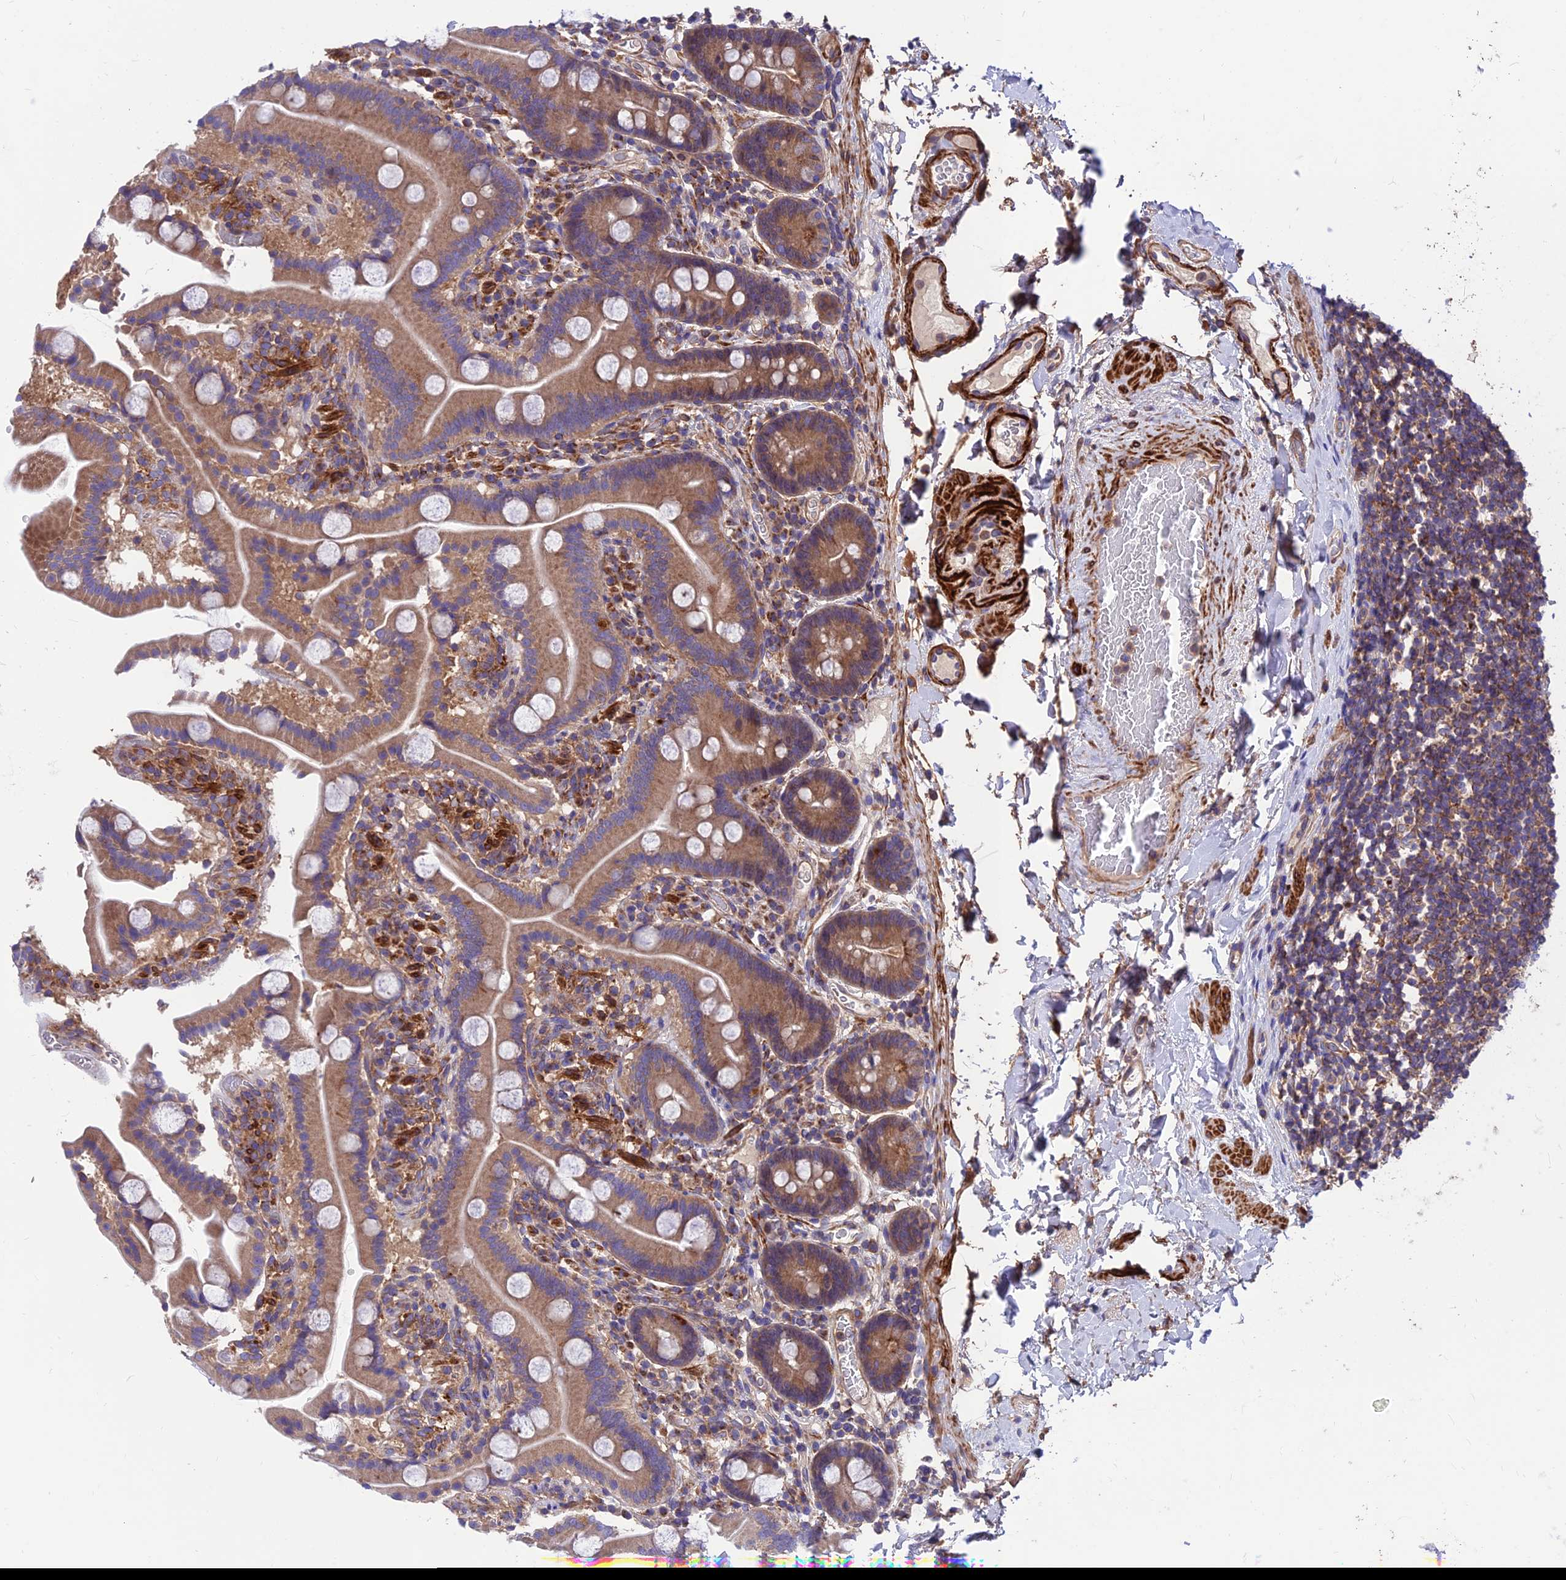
{"staining": {"intensity": "moderate", "quantity": ">75%", "location": "cytoplasmic/membranous"}, "tissue": "duodenum", "cell_type": "Glandular cells", "image_type": "normal", "snomed": [{"axis": "morphology", "description": "Normal tissue, NOS"}, {"axis": "topography", "description": "Duodenum"}], "caption": "The immunohistochemical stain shows moderate cytoplasmic/membranous positivity in glandular cells of normal duodenum.", "gene": "VPS16", "patient": {"sex": "male", "age": 55}}